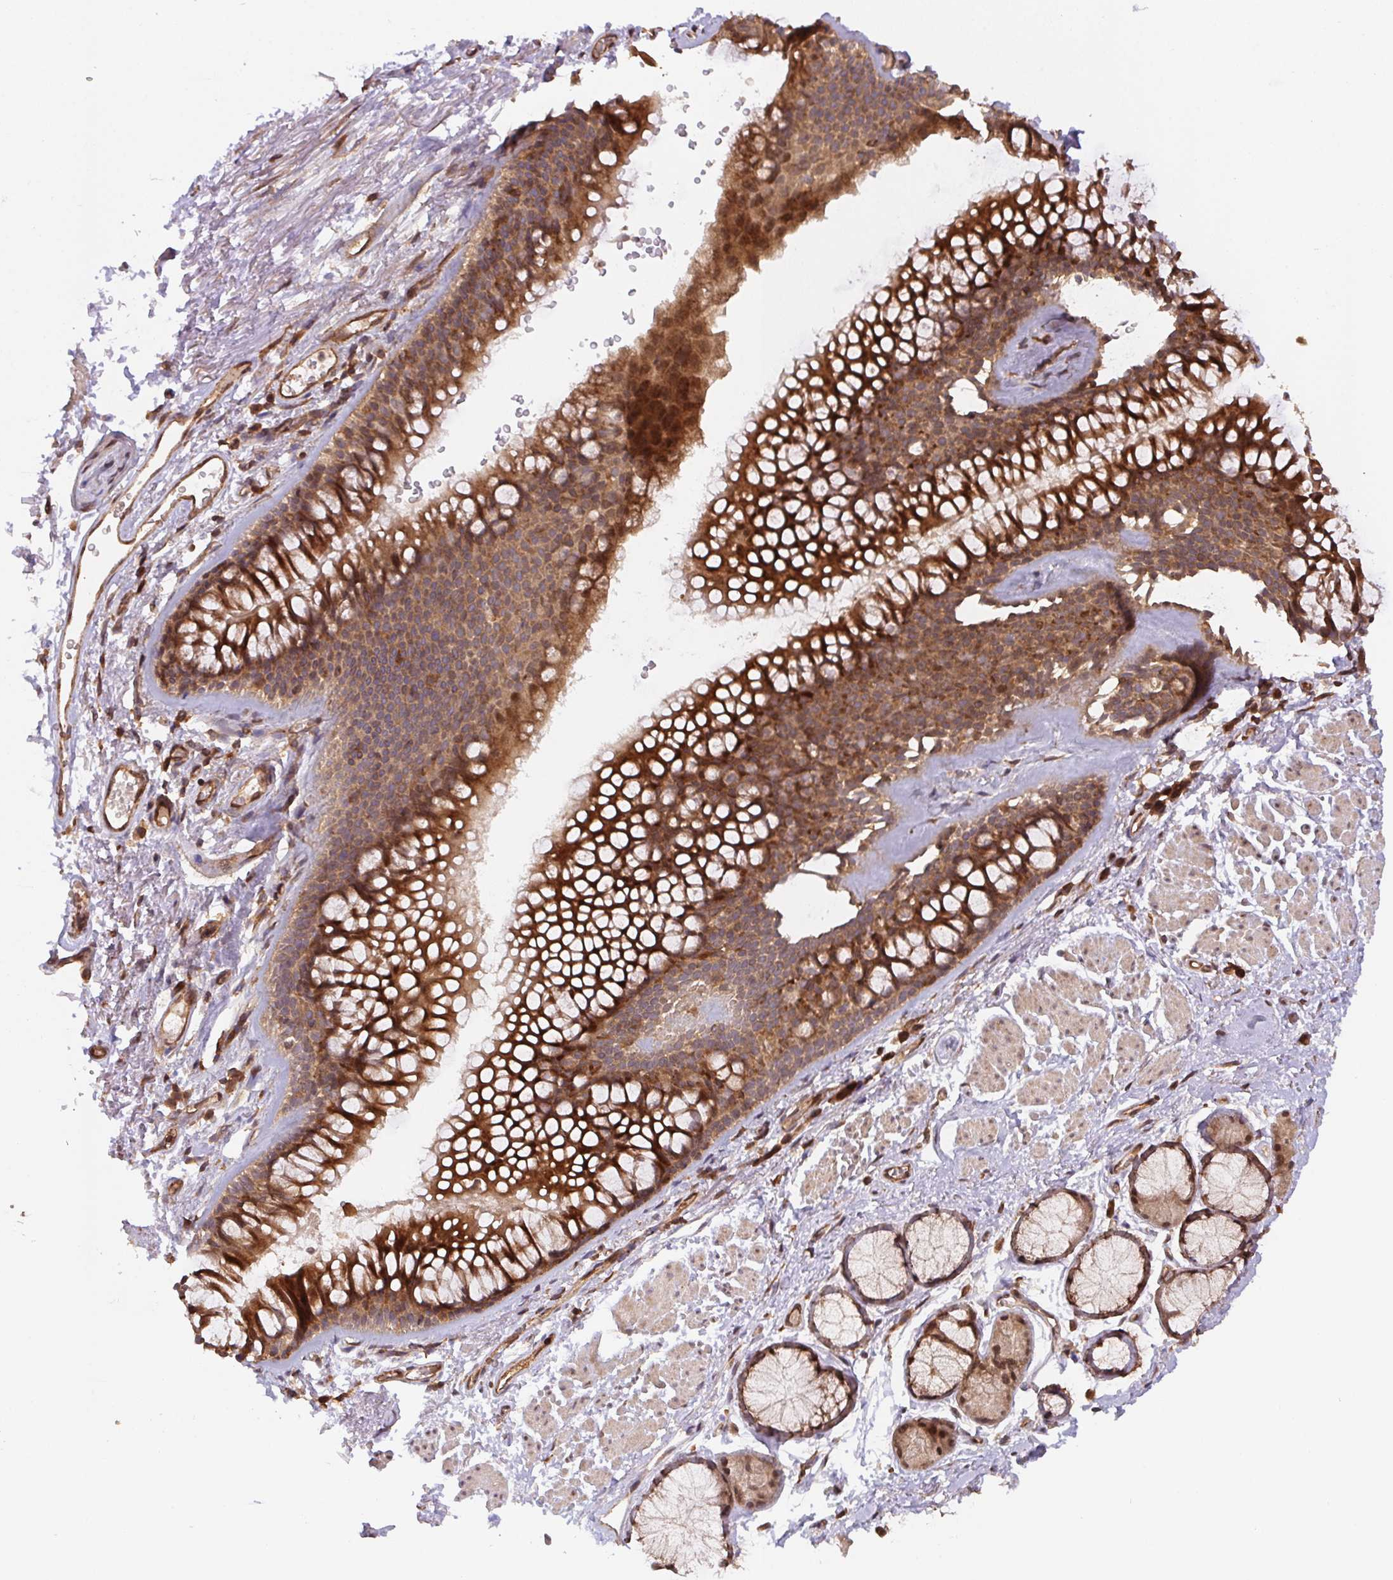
{"staining": {"intensity": "moderate", "quantity": ">75%", "location": "cytoplasmic/membranous,nuclear"}, "tissue": "soft tissue", "cell_type": "Fibroblasts", "image_type": "normal", "snomed": [{"axis": "morphology", "description": "Normal tissue, NOS"}, {"axis": "topography", "description": "Cartilage tissue"}, {"axis": "topography", "description": "Bronchus"}], "caption": "Human soft tissue stained for a protein (brown) reveals moderate cytoplasmic/membranous,nuclear positive staining in about >75% of fibroblasts.", "gene": "MEX3D", "patient": {"sex": "female", "age": 79}}